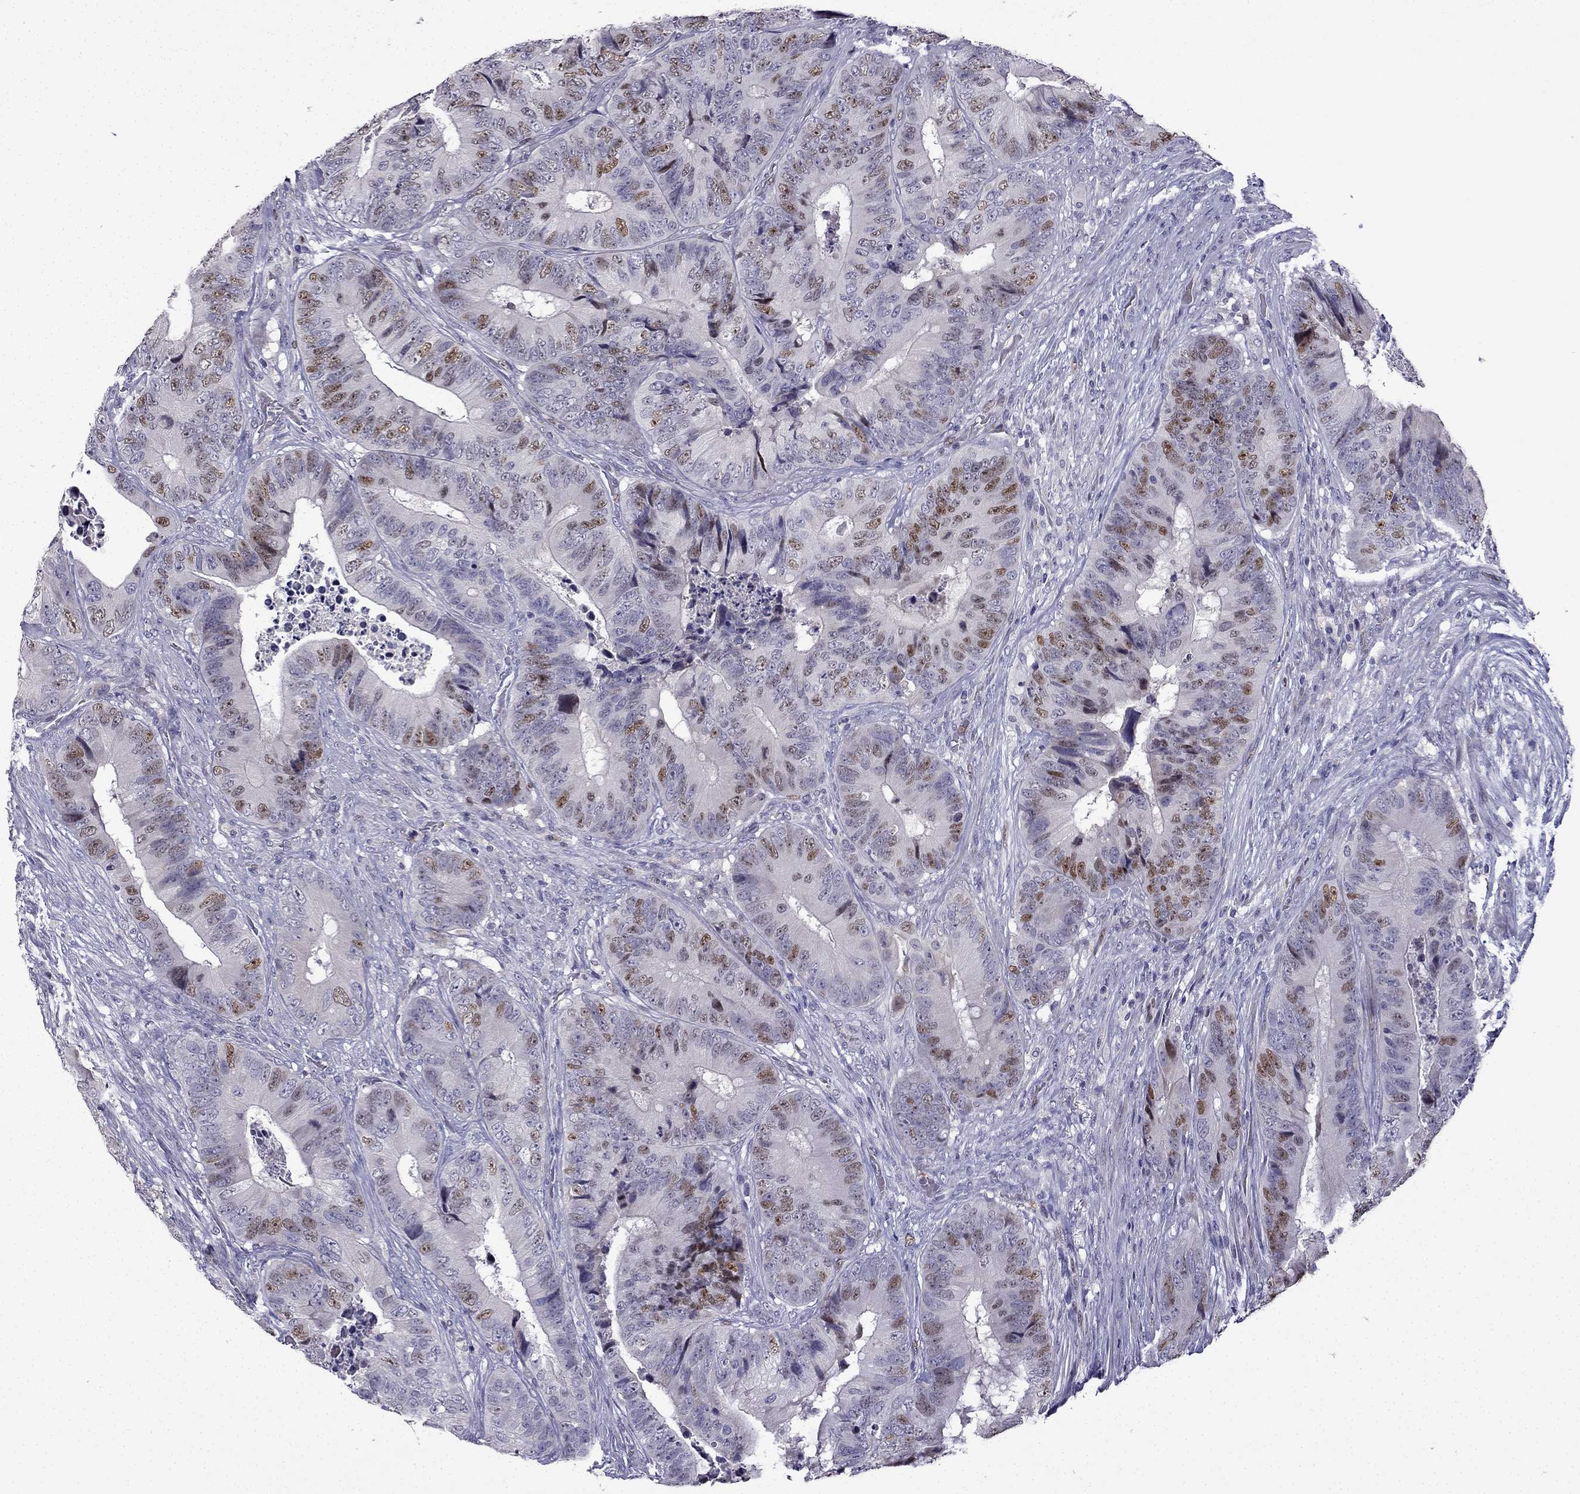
{"staining": {"intensity": "moderate", "quantity": "<25%", "location": "nuclear"}, "tissue": "colorectal cancer", "cell_type": "Tumor cells", "image_type": "cancer", "snomed": [{"axis": "morphology", "description": "Adenocarcinoma, NOS"}, {"axis": "topography", "description": "Colon"}], "caption": "Protein analysis of colorectal adenocarcinoma tissue exhibits moderate nuclear staining in about <25% of tumor cells.", "gene": "UHRF1", "patient": {"sex": "male", "age": 84}}